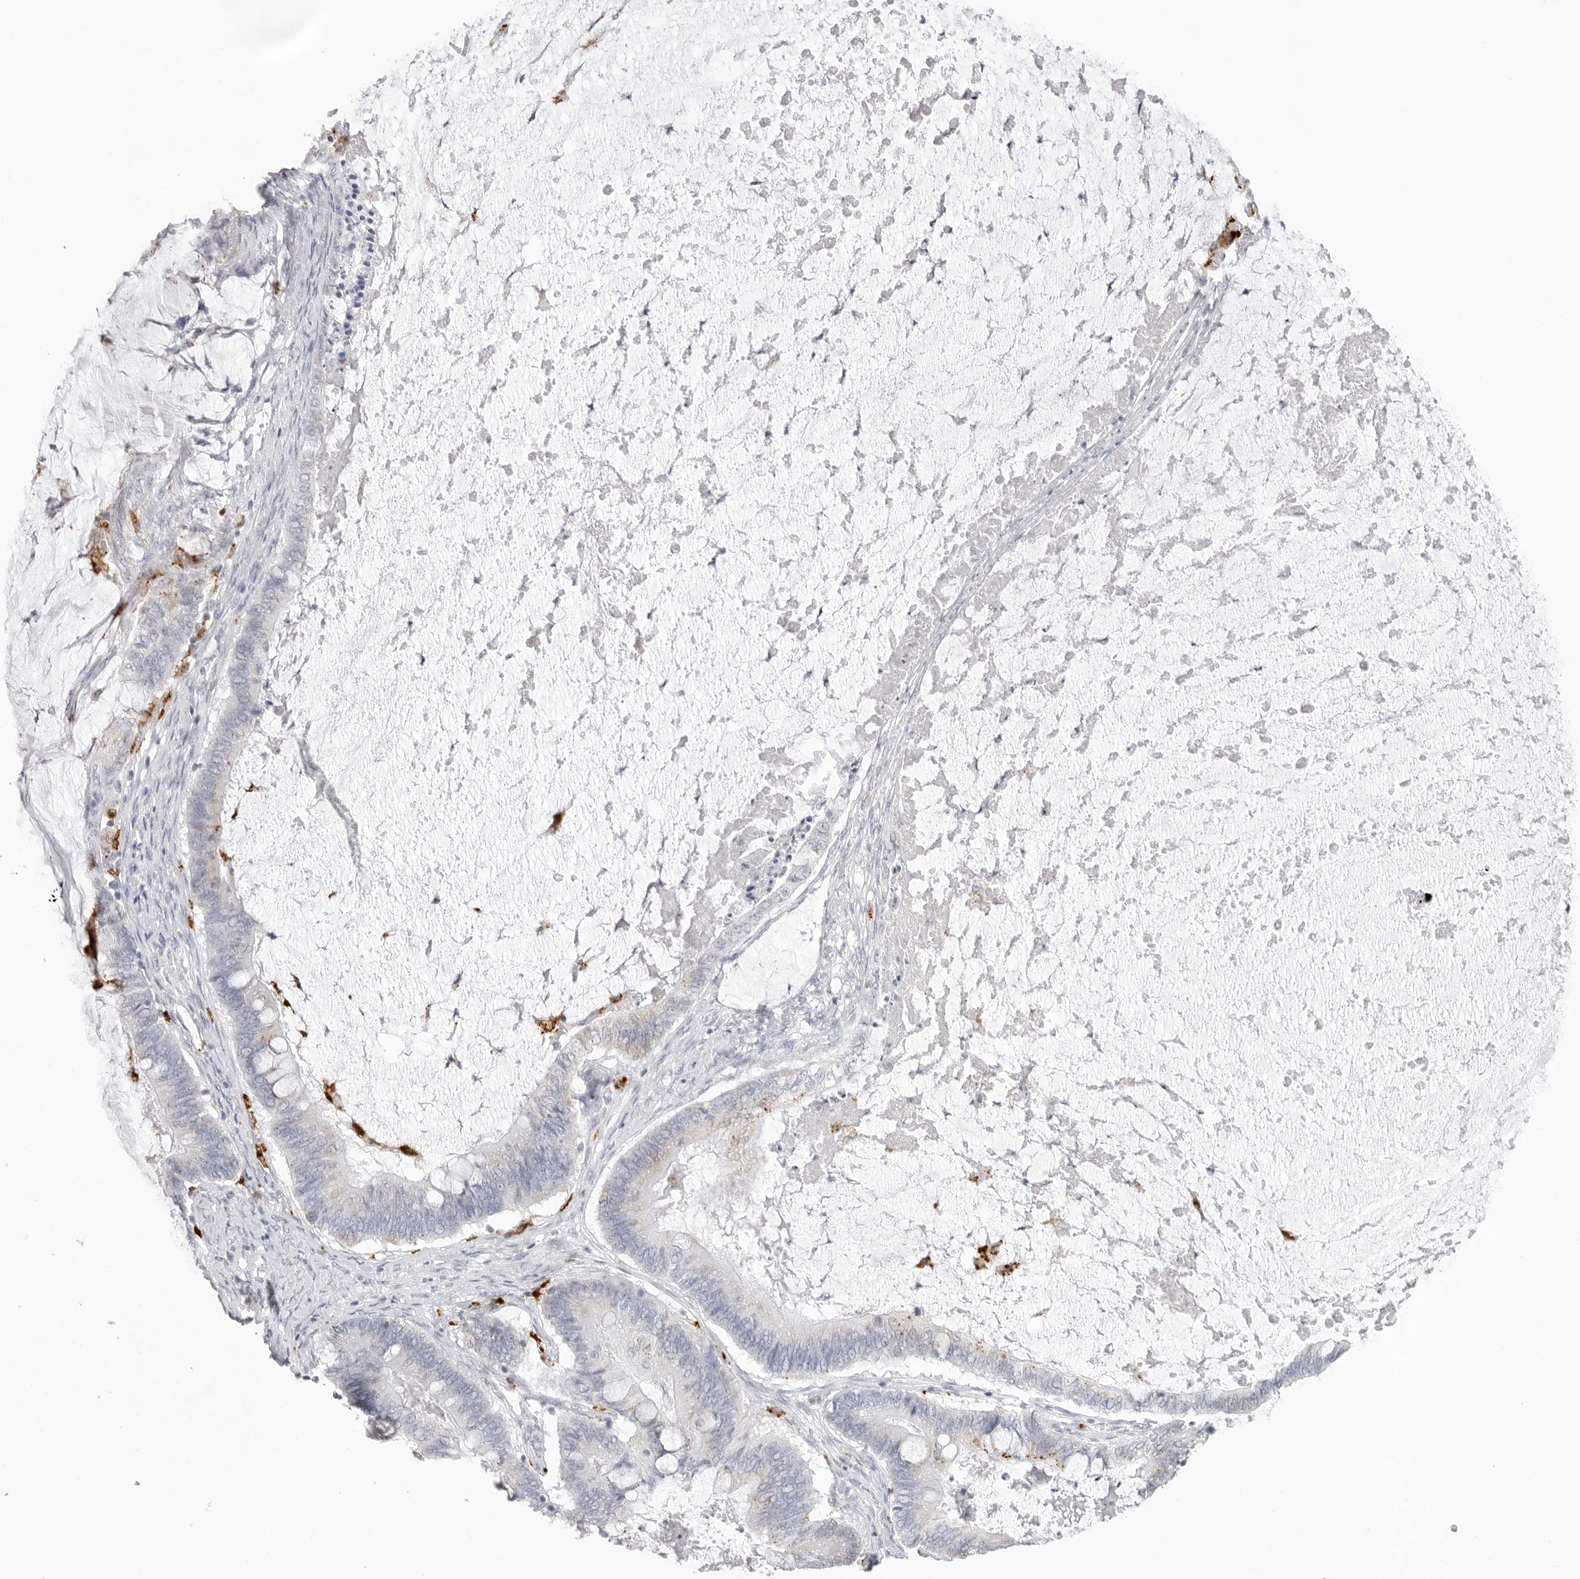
{"staining": {"intensity": "negative", "quantity": "none", "location": "none"}, "tissue": "ovarian cancer", "cell_type": "Tumor cells", "image_type": "cancer", "snomed": [{"axis": "morphology", "description": "Cystadenocarcinoma, mucinous, NOS"}, {"axis": "topography", "description": "Ovary"}], "caption": "Ovarian cancer (mucinous cystadenocarcinoma) stained for a protein using immunohistochemistry (IHC) demonstrates no positivity tumor cells.", "gene": "IL25", "patient": {"sex": "female", "age": 61}}